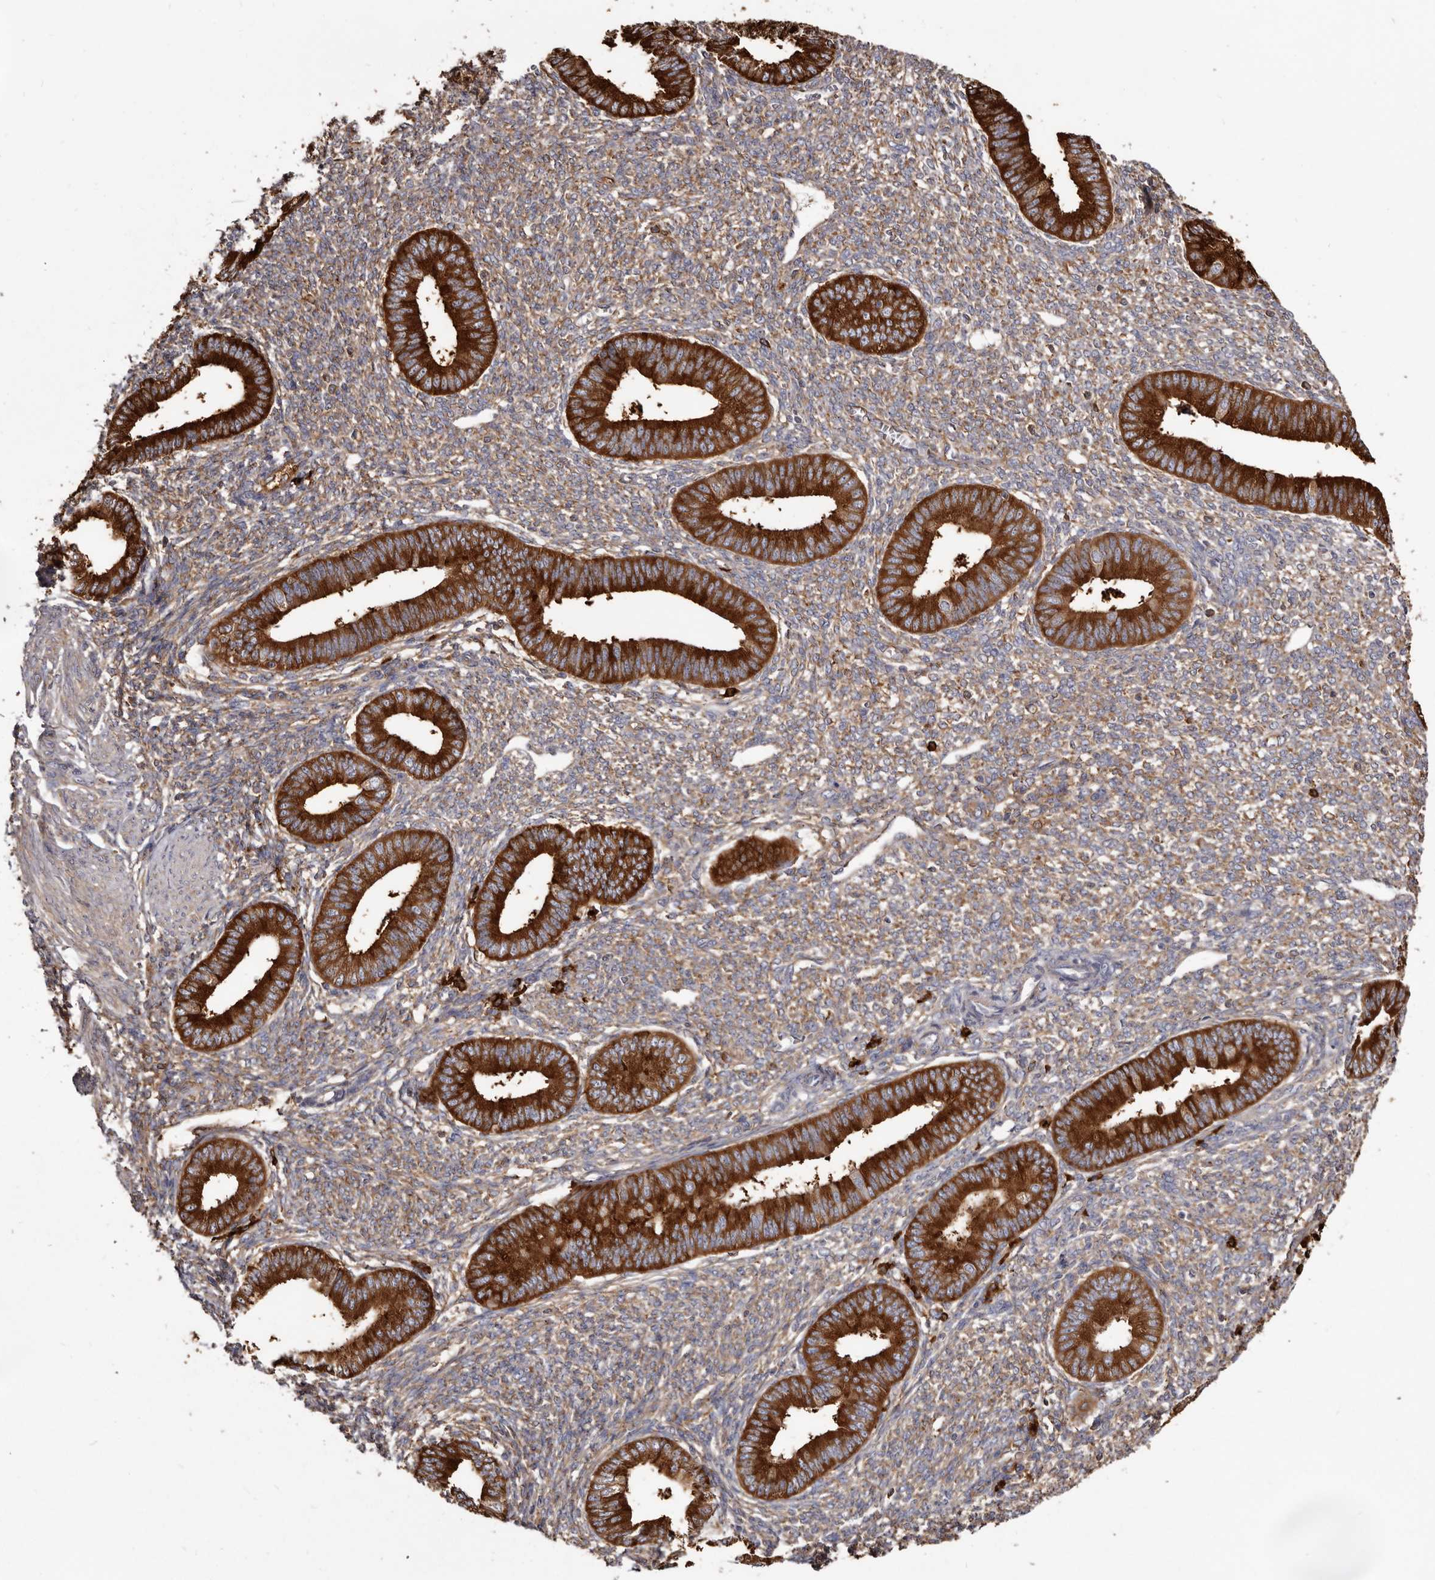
{"staining": {"intensity": "moderate", "quantity": "25%-75%", "location": "cytoplasmic/membranous"}, "tissue": "endometrium", "cell_type": "Cells in endometrial stroma", "image_type": "normal", "snomed": [{"axis": "morphology", "description": "Normal tissue, NOS"}, {"axis": "topography", "description": "Endometrium"}], "caption": "Unremarkable endometrium shows moderate cytoplasmic/membranous positivity in approximately 25%-75% of cells in endometrial stroma, visualized by immunohistochemistry.", "gene": "TPD52", "patient": {"sex": "female", "age": 46}}